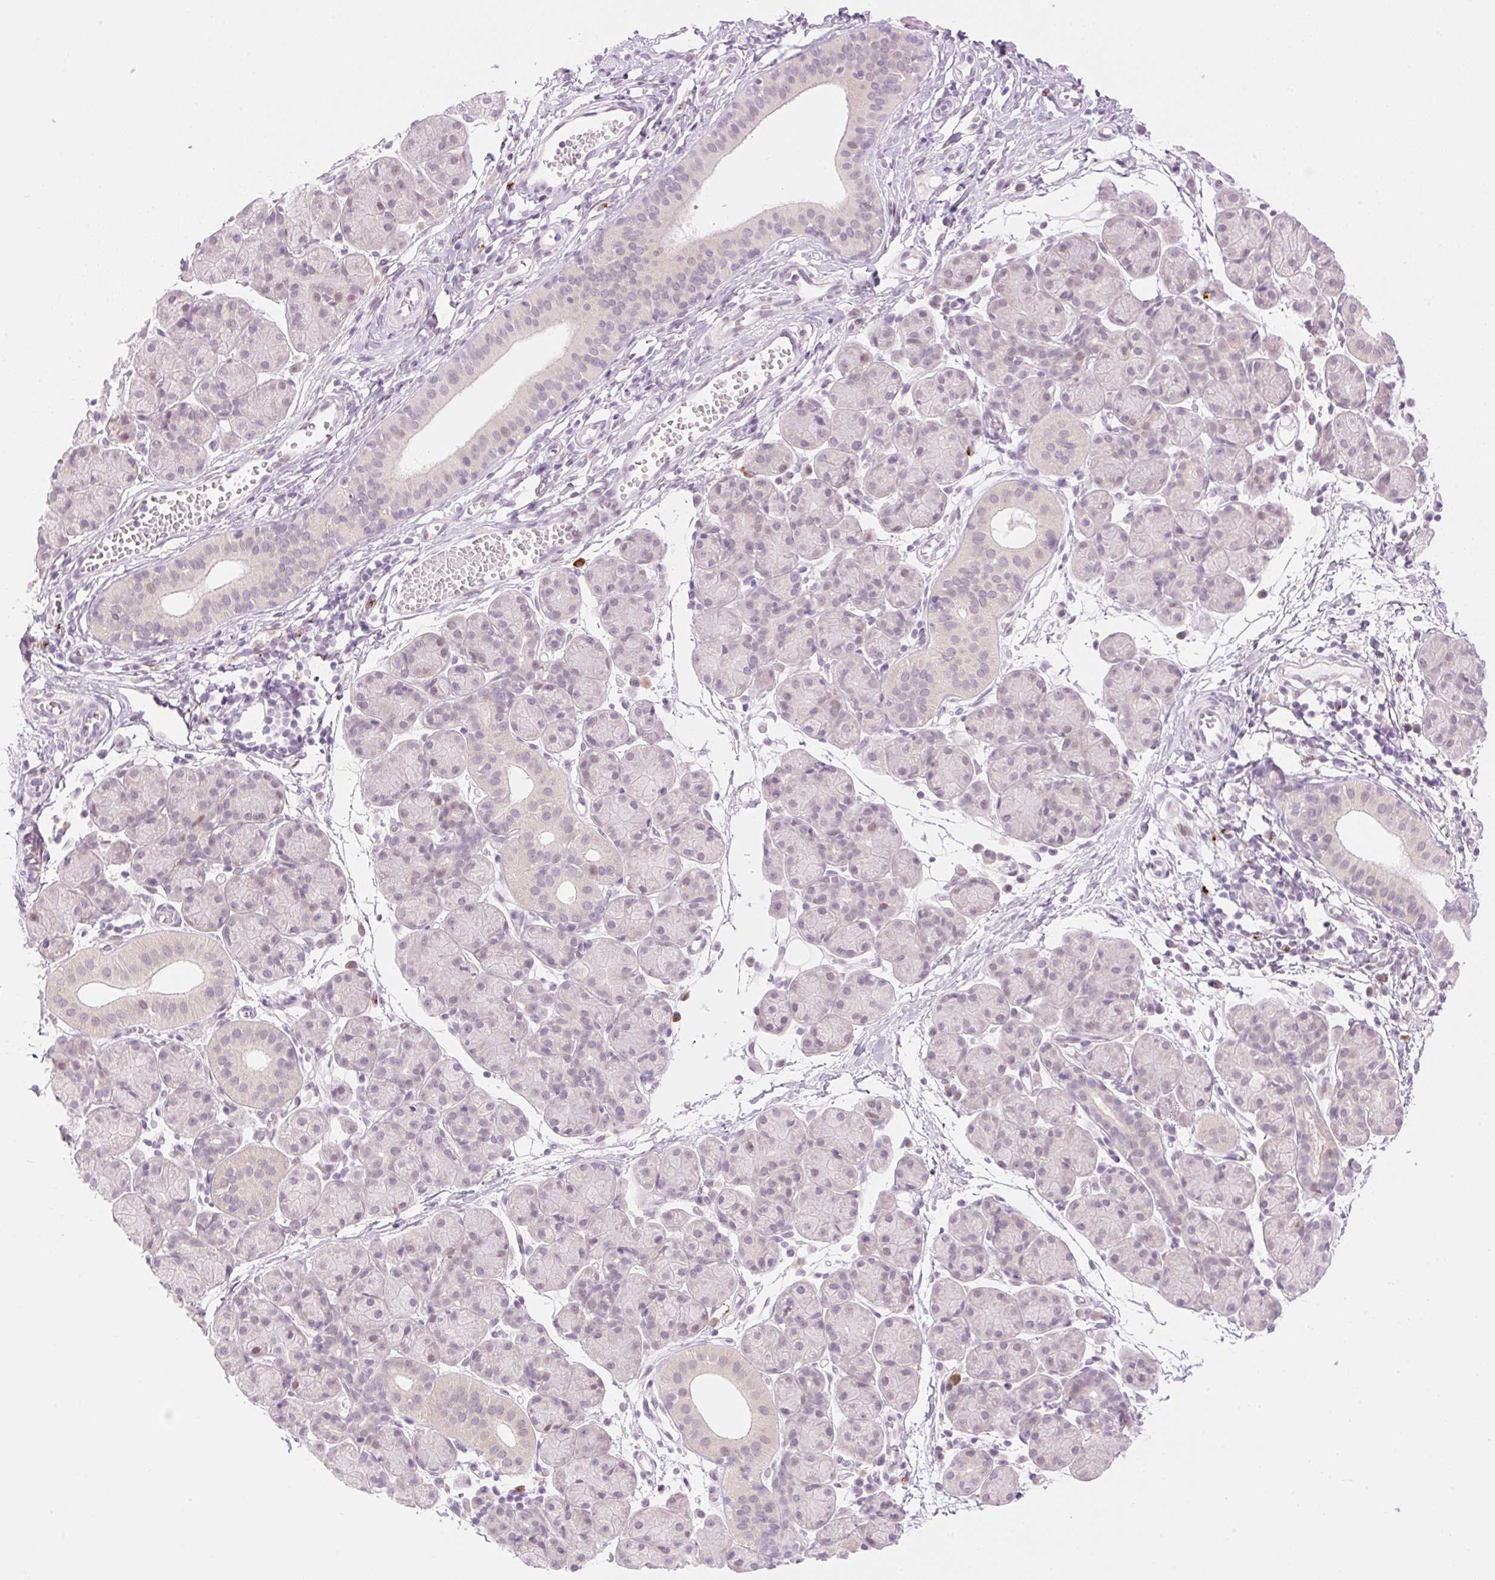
{"staining": {"intensity": "weak", "quantity": "<25%", "location": "nuclear"}, "tissue": "salivary gland", "cell_type": "Glandular cells", "image_type": "normal", "snomed": [{"axis": "morphology", "description": "Normal tissue, NOS"}, {"axis": "morphology", "description": "Inflammation, NOS"}, {"axis": "topography", "description": "Lymph node"}, {"axis": "topography", "description": "Salivary gland"}], "caption": "High power microscopy image of an immunohistochemistry (IHC) histopathology image of benign salivary gland, revealing no significant expression in glandular cells.", "gene": "SPRYD4", "patient": {"sex": "male", "age": 3}}